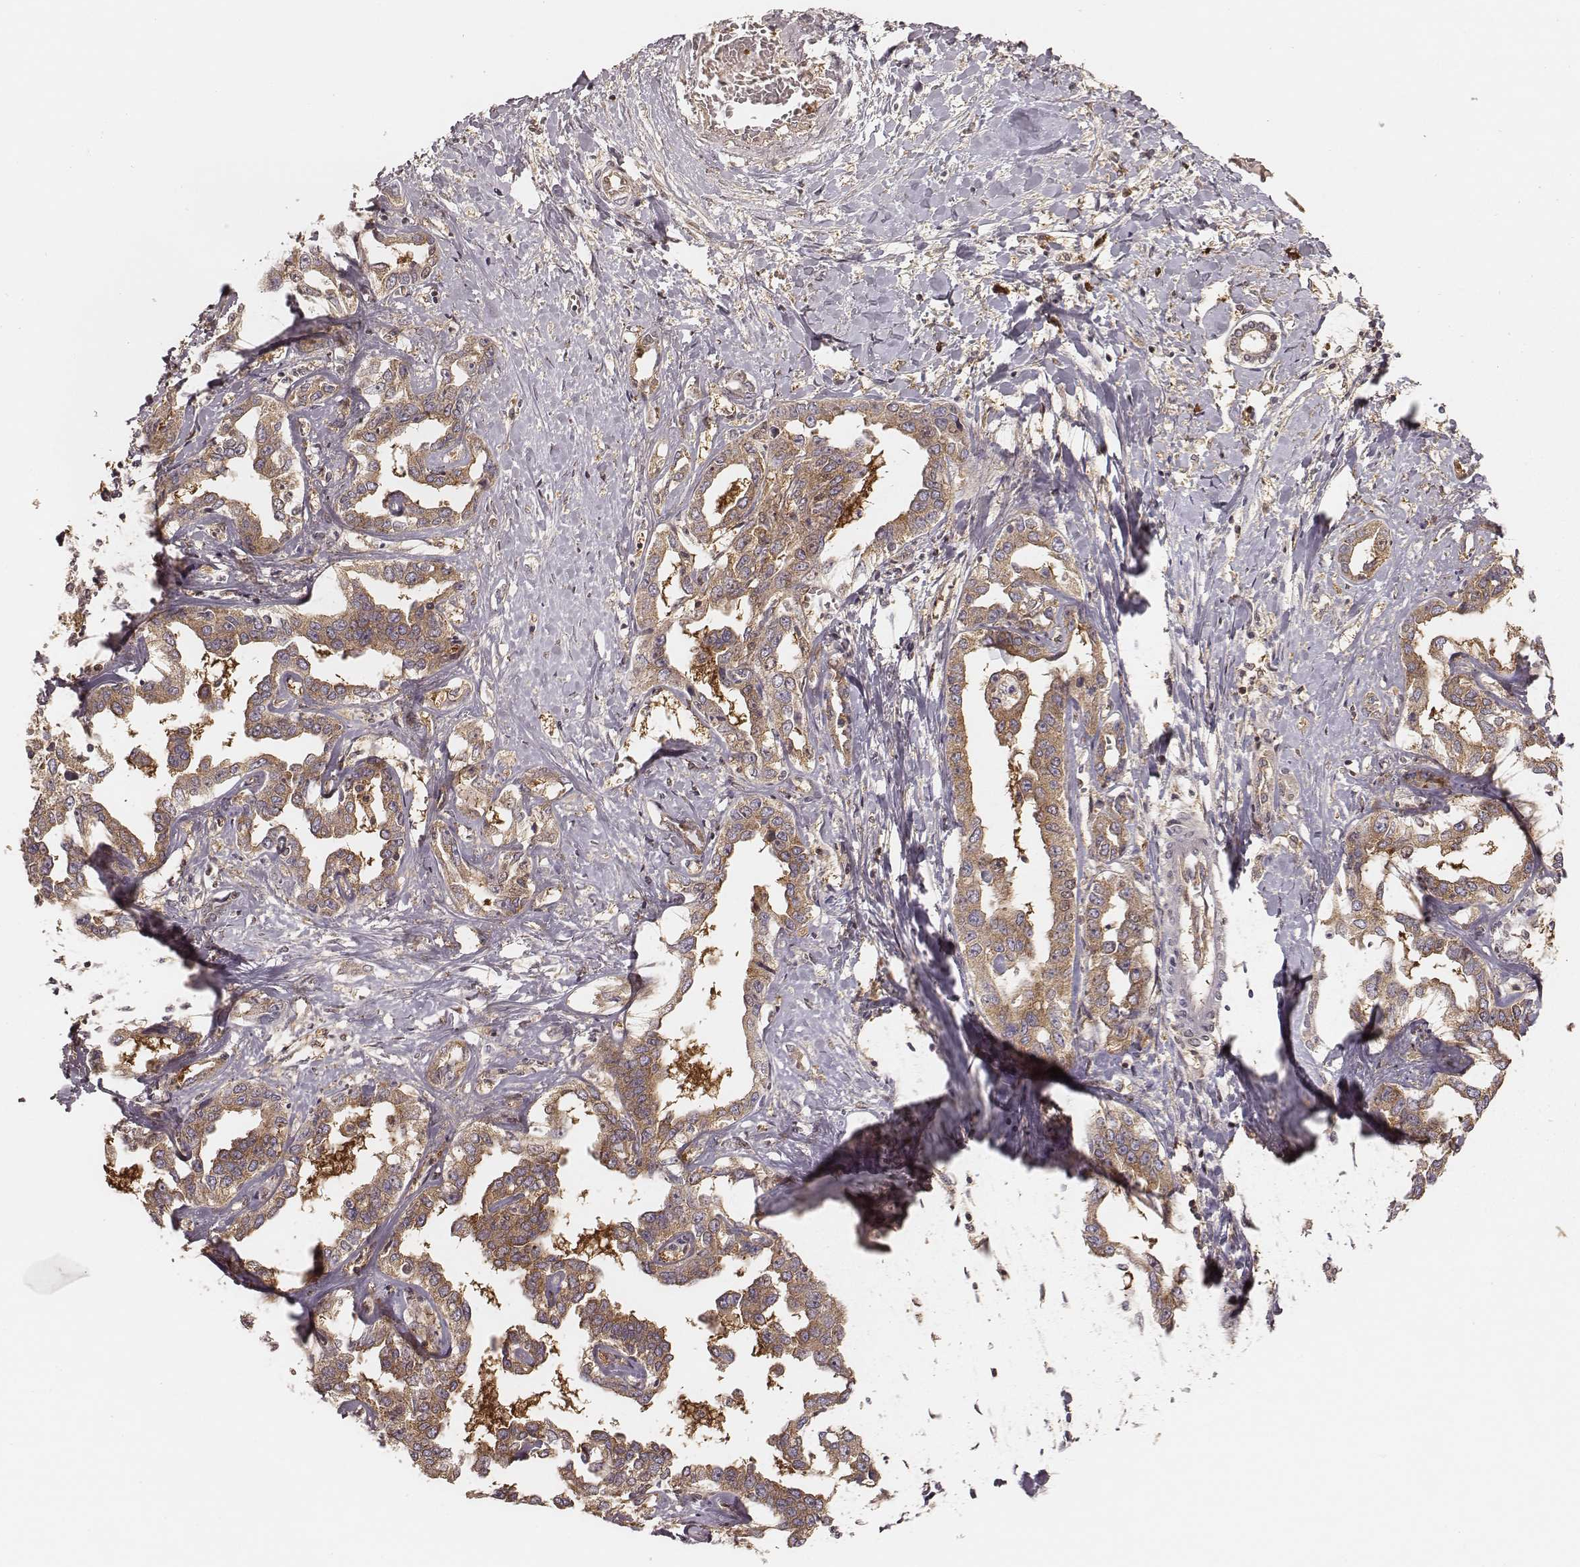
{"staining": {"intensity": "moderate", "quantity": ">75%", "location": "cytoplasmic/membranous"}, "tissue": "liver cancer", "cell_type": "Tumor cells", "image_type": "cancer", "snomed": [{"axis": "morphology", "description": "Cholangiocarcinoma"}, {"axis": "topography", "description": "Liver"}], "caption": "An immunohistochemistry image of neoplastic tissue is shown. Protein staining in brown highlights moderate cytoplasmic/membranous positivity in liver cancer (cholangiocarcinoma) within tumor cells.", "gene": "CARS1", "patient": {"sex": "male", "age": 59}}